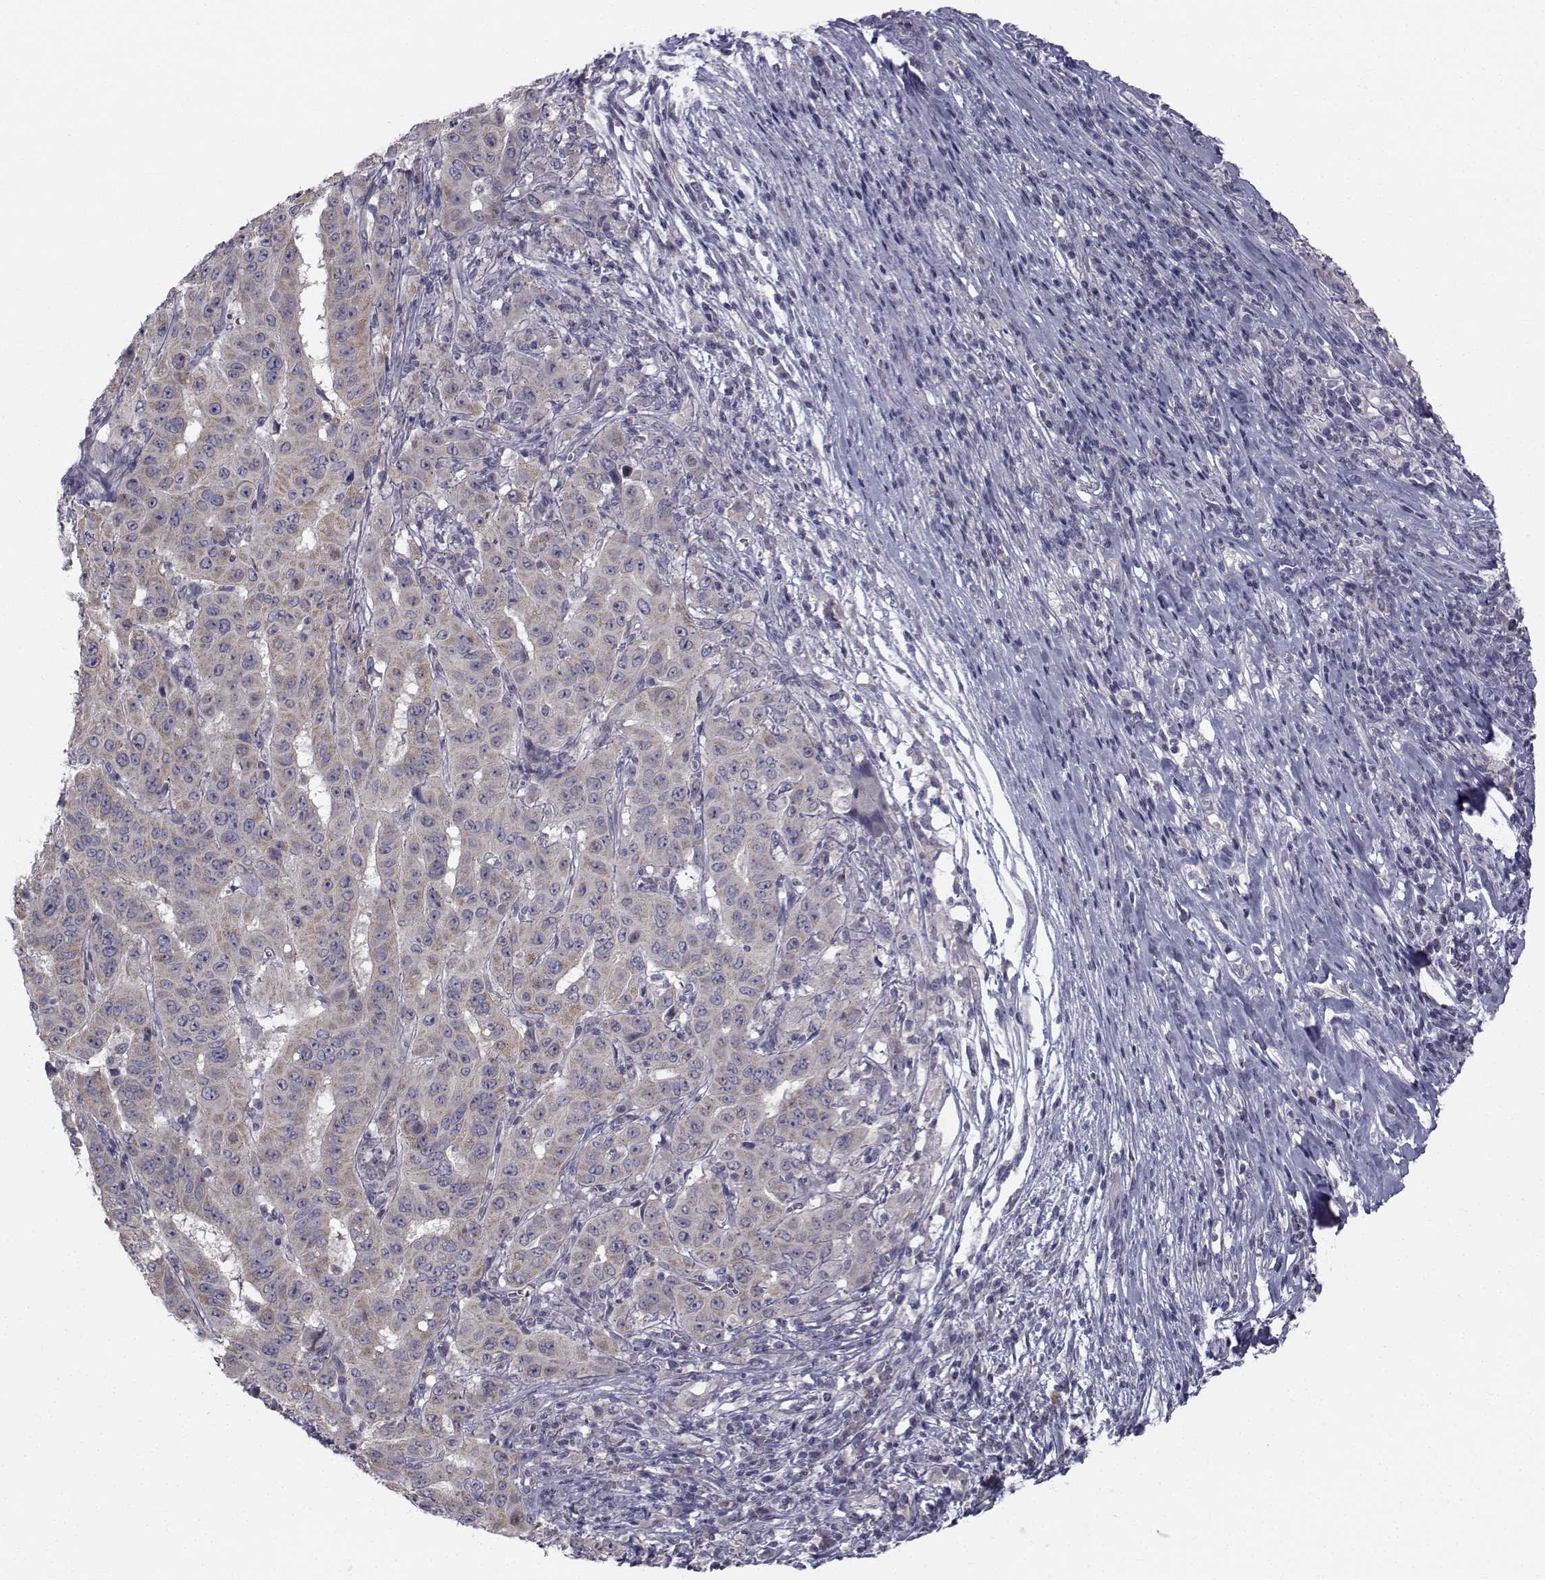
{"staining": {"intensity": "negative", "quantity": "none", "location": "none"}, "tissue": "pancreatic cancer", "cell_type": "Tumor cells", "image_type": "cancer", "snomed": [{"axis": "morphology", "description": "Adenocarcinoma, NOS"}, {"axis": "topography", "description": "Pancreas"}], "caption": "Immunohistochemistry (IHC) image of neoplastic tissue: human pancreatic cancer (adenocarcinoma) stained with DAB (3,3'-diaminobenzidine) demonstrates no significant protein positivity in tumor cells. (DAB (3,3'-diaminobenzidine) IHC, high magnification).", "gene": "ANGPT1", "patient": {"sex": "male", "age": 63}}